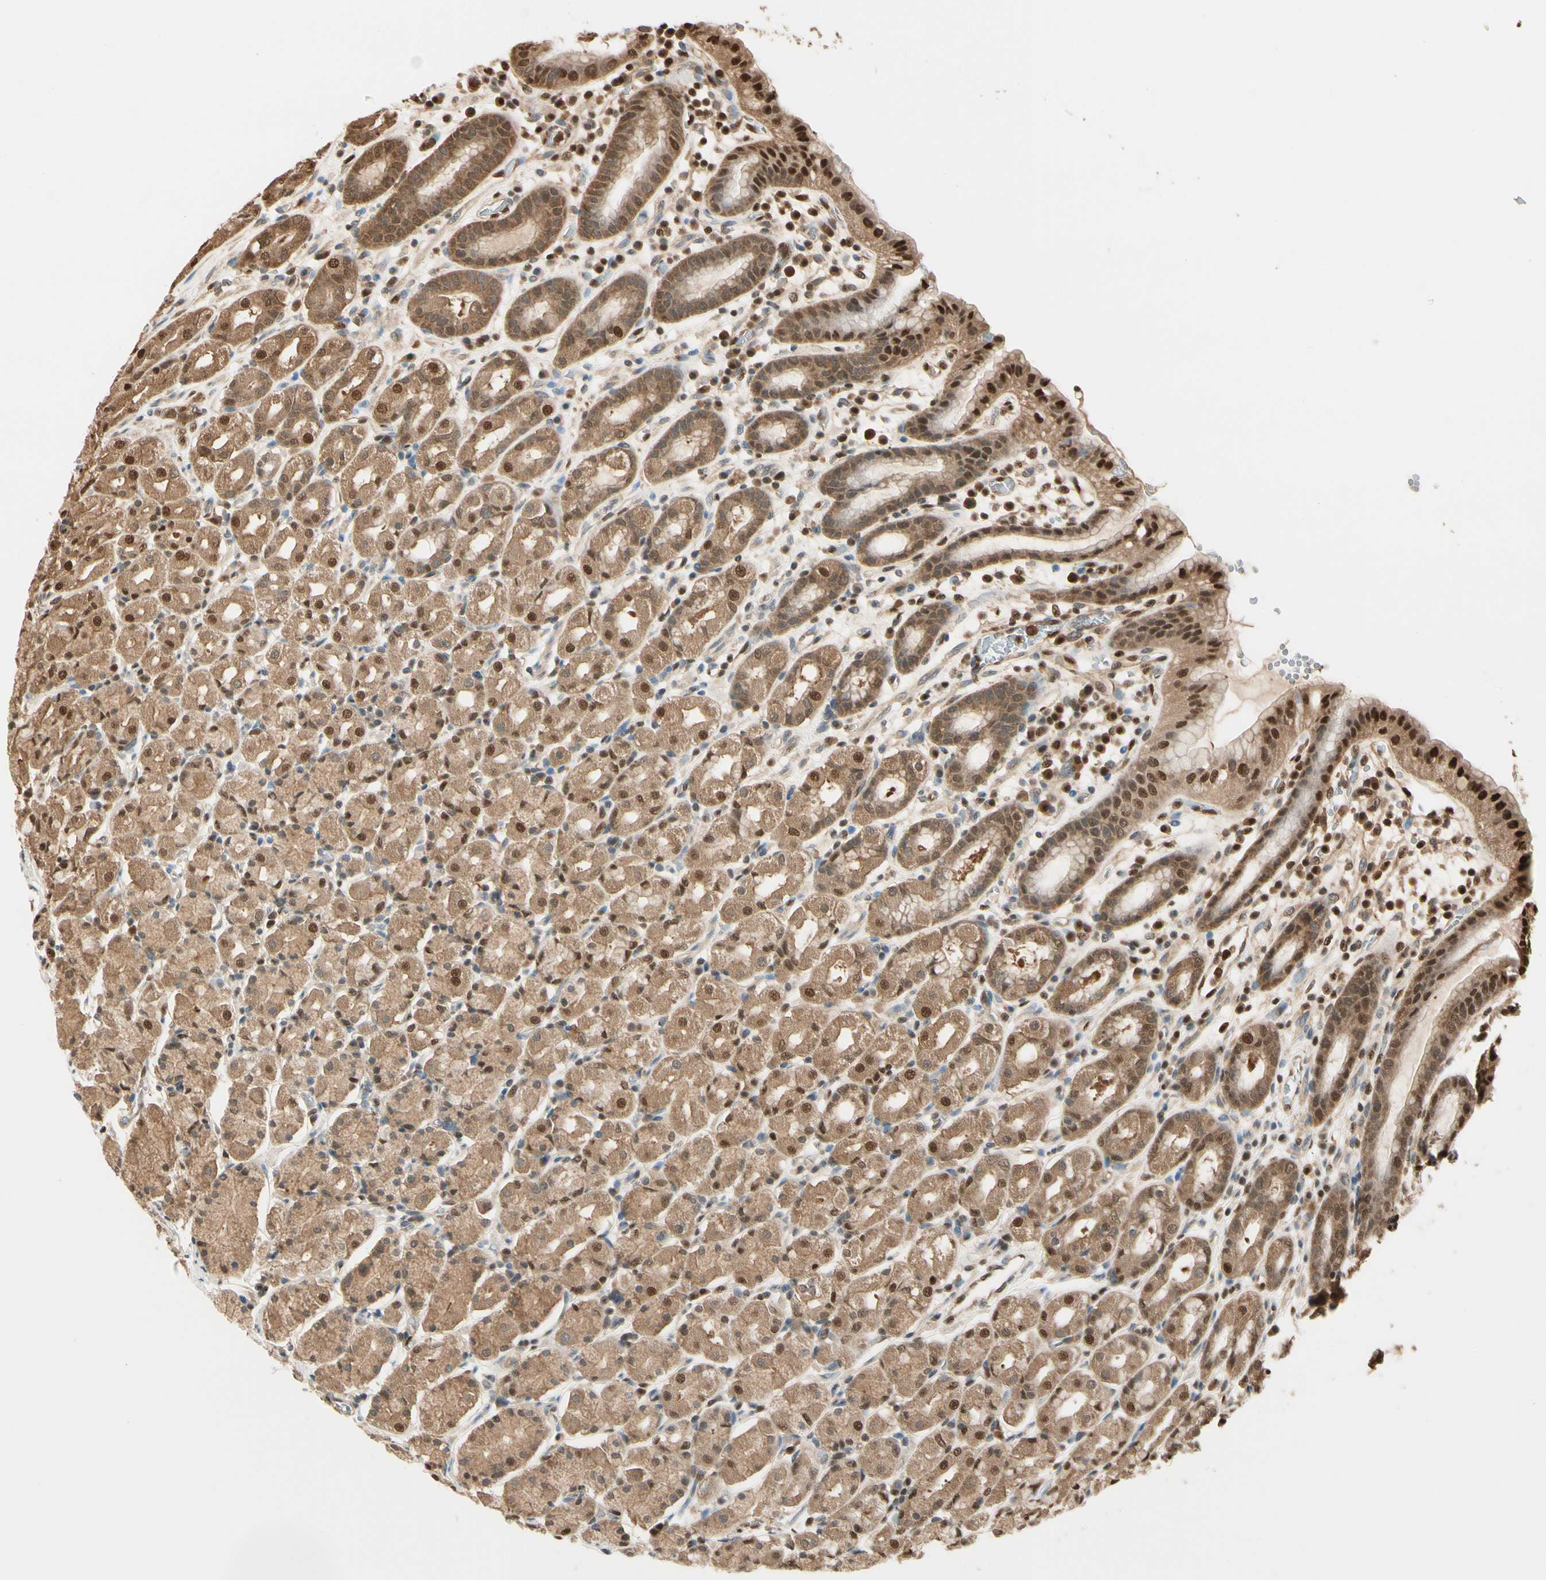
{"staining": {"intensity": "strong", "quantity": ">75%", "location": "cytoplasmic/membranous,nuclear"}, "tissue": "stomach", "cell_type": "Glandular cells", "image_type": "normal", "snomed": [{"axis": "morphology", "description": "Normal tissue, NOS"}, {"axis": "topography", "description": "Stomach, upper"}], "caption": "High-power microscopy captured an IHC photomicrograph of benign stomach, revealing strong cytoplasmic/membranous,nuclear expression in approximately >75% of glandular cells.", "gene": "PNCK", "patient": {"sex": "male", "age": 68}}